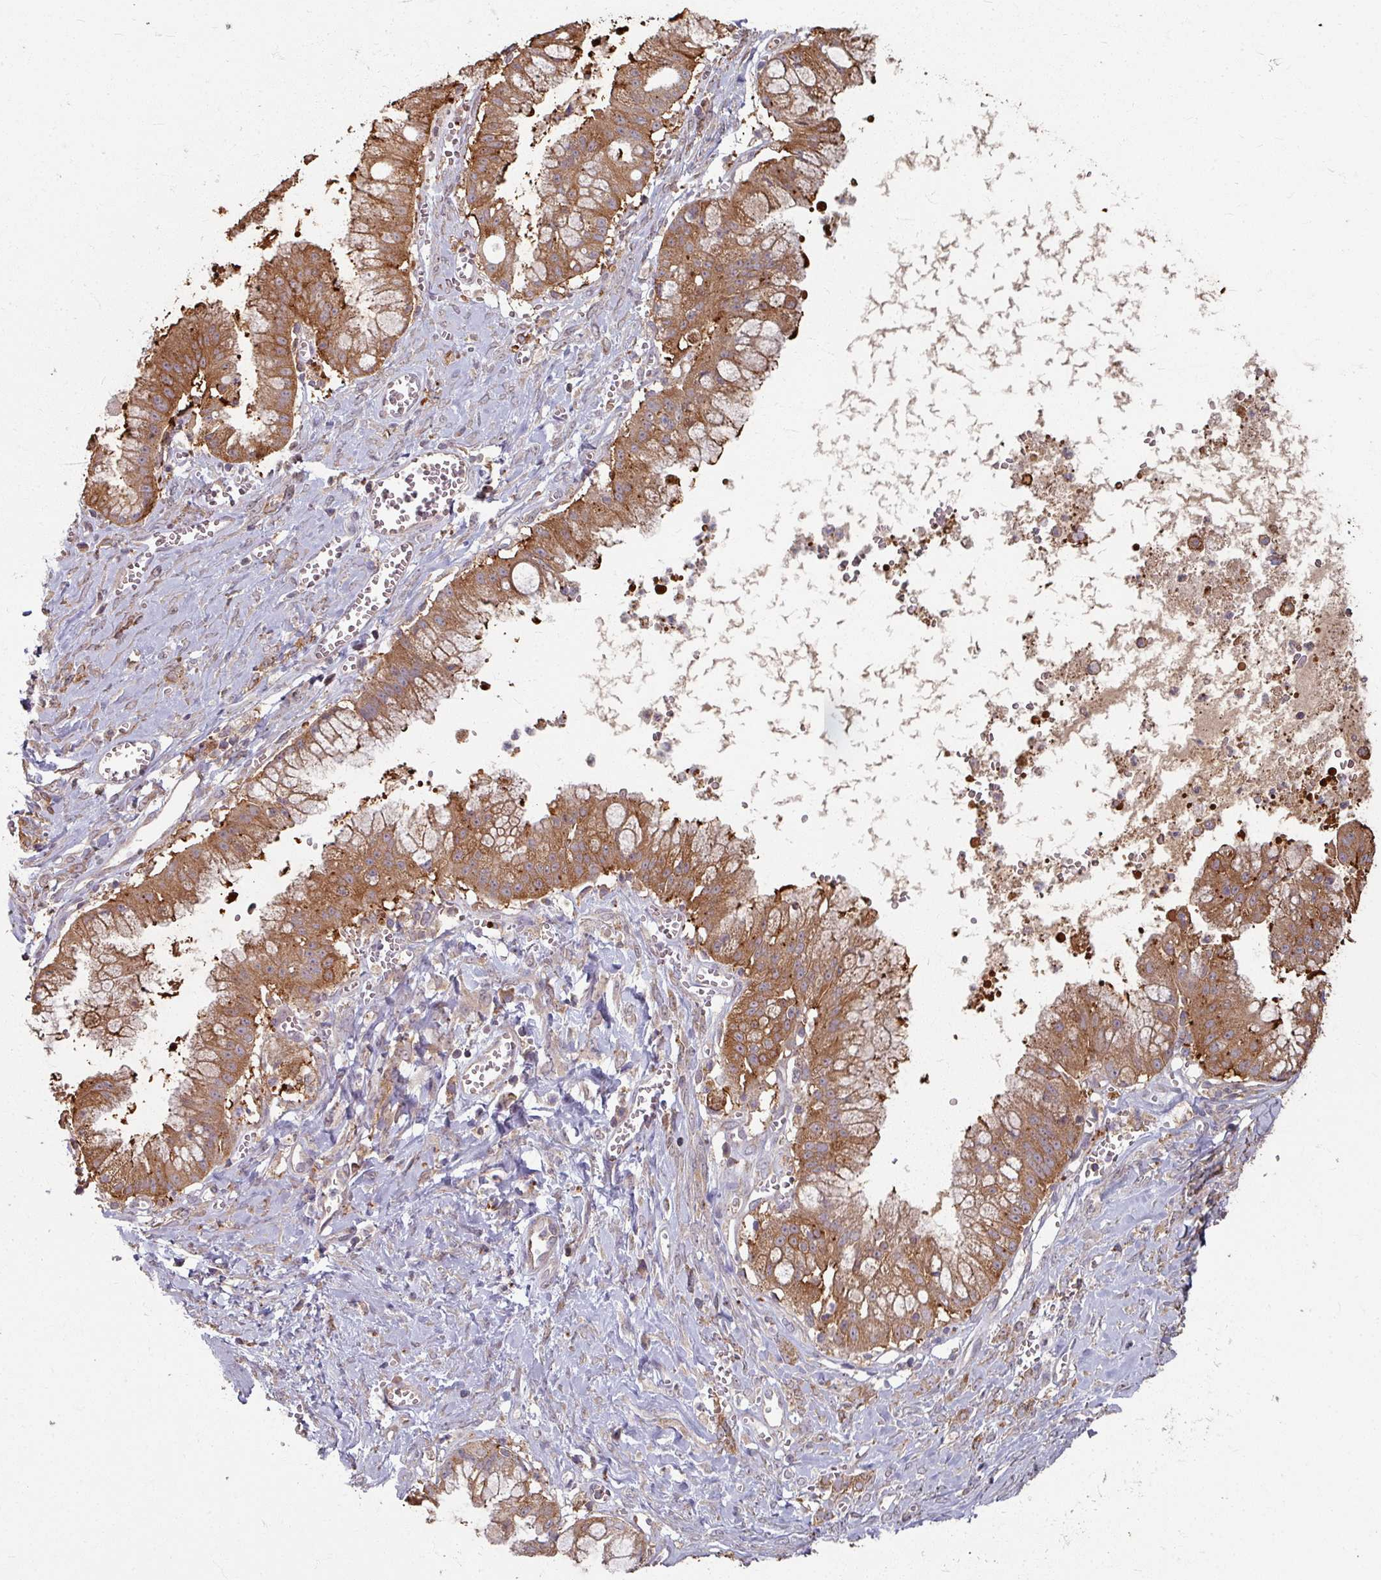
{"staining": {"intensity": "moderate", "quantity": ">75%", "location": "cytoplasmic/membranous"}, "tissue": "ovarian cancer", "cell_type": "Tumor cells", "image_type": "cancer", "snomed": [{"axis": "morphology", "description": "Cystadenocarcinoma, mucinous, NOS"}, {"axis": "topography", "description": "Ovary"}], "caption": "There is medium levels of moderate cytoplasmic/membranous expression in tumor cells of mucinous cystadenocarcinoma (ovarian), as demonstrated by immunohistochemical staining (brown color).", "gene": "CCDC68", "patient": {"sex": "female", "age": 70}}